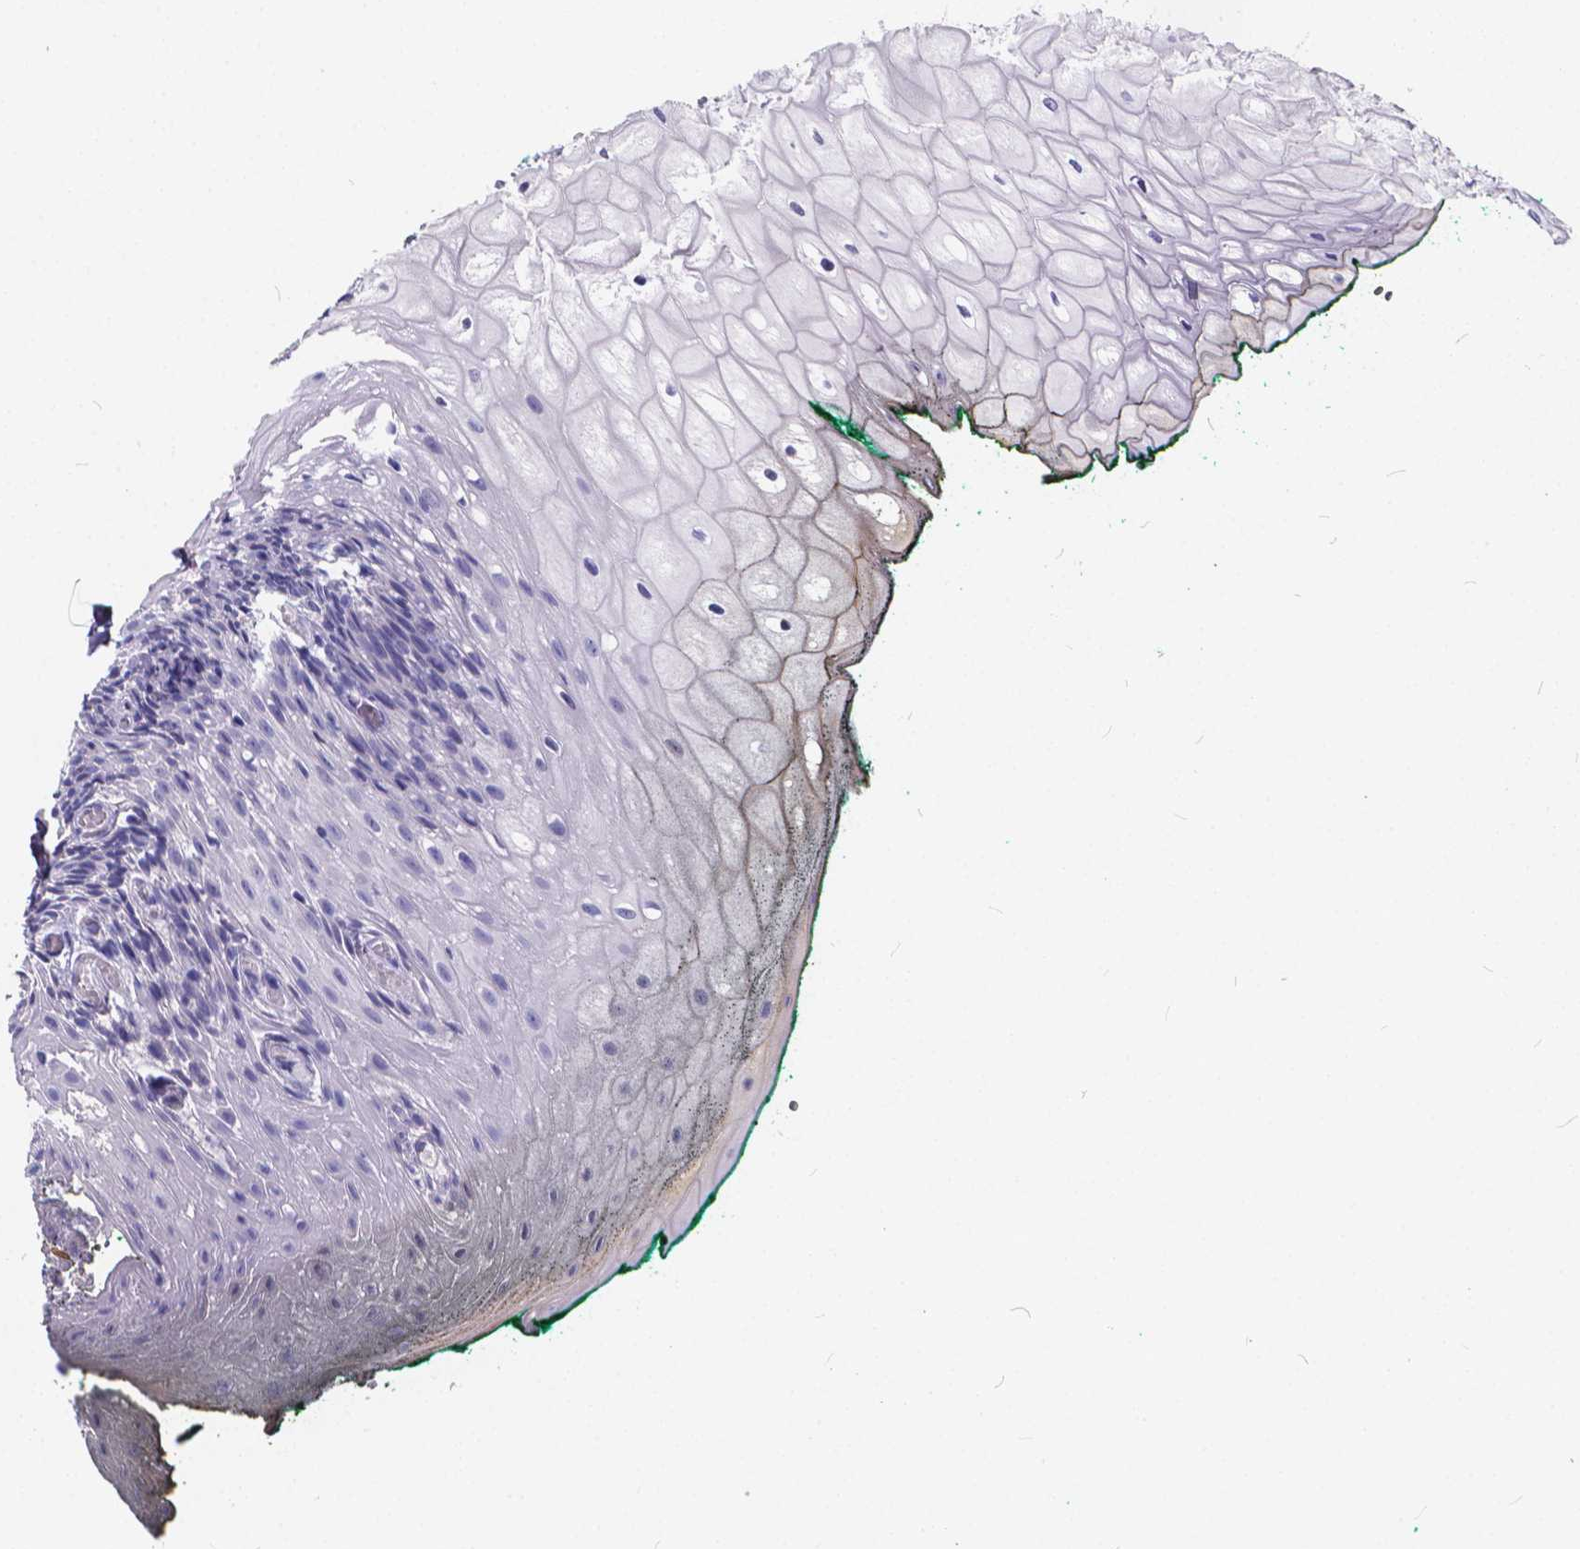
{"staining": {"intensity": "negative", "quantity": "none", "location": "none"}, "tissue": "oral mucosa", "cell_type": "Squamous epithelial cells", "image_type": "normal", "snomed": [{"axis": "morphology", "description": "Normal tissue, NOS"}, {"axis": "topography", "description": "Oral tissue"}, {"axis": "topography", "description": "Head-Neck"}], "caption": "Immunohistochemistry (IHC) micrograph of benign human oral mucosa stained for a protein (brown), which displays no staining in squamous epithelial cells. (IHC, brightfield microscopy, high magnification).", "gene": "SPEF2", "patient": {"sex": "female", "age": 68}}